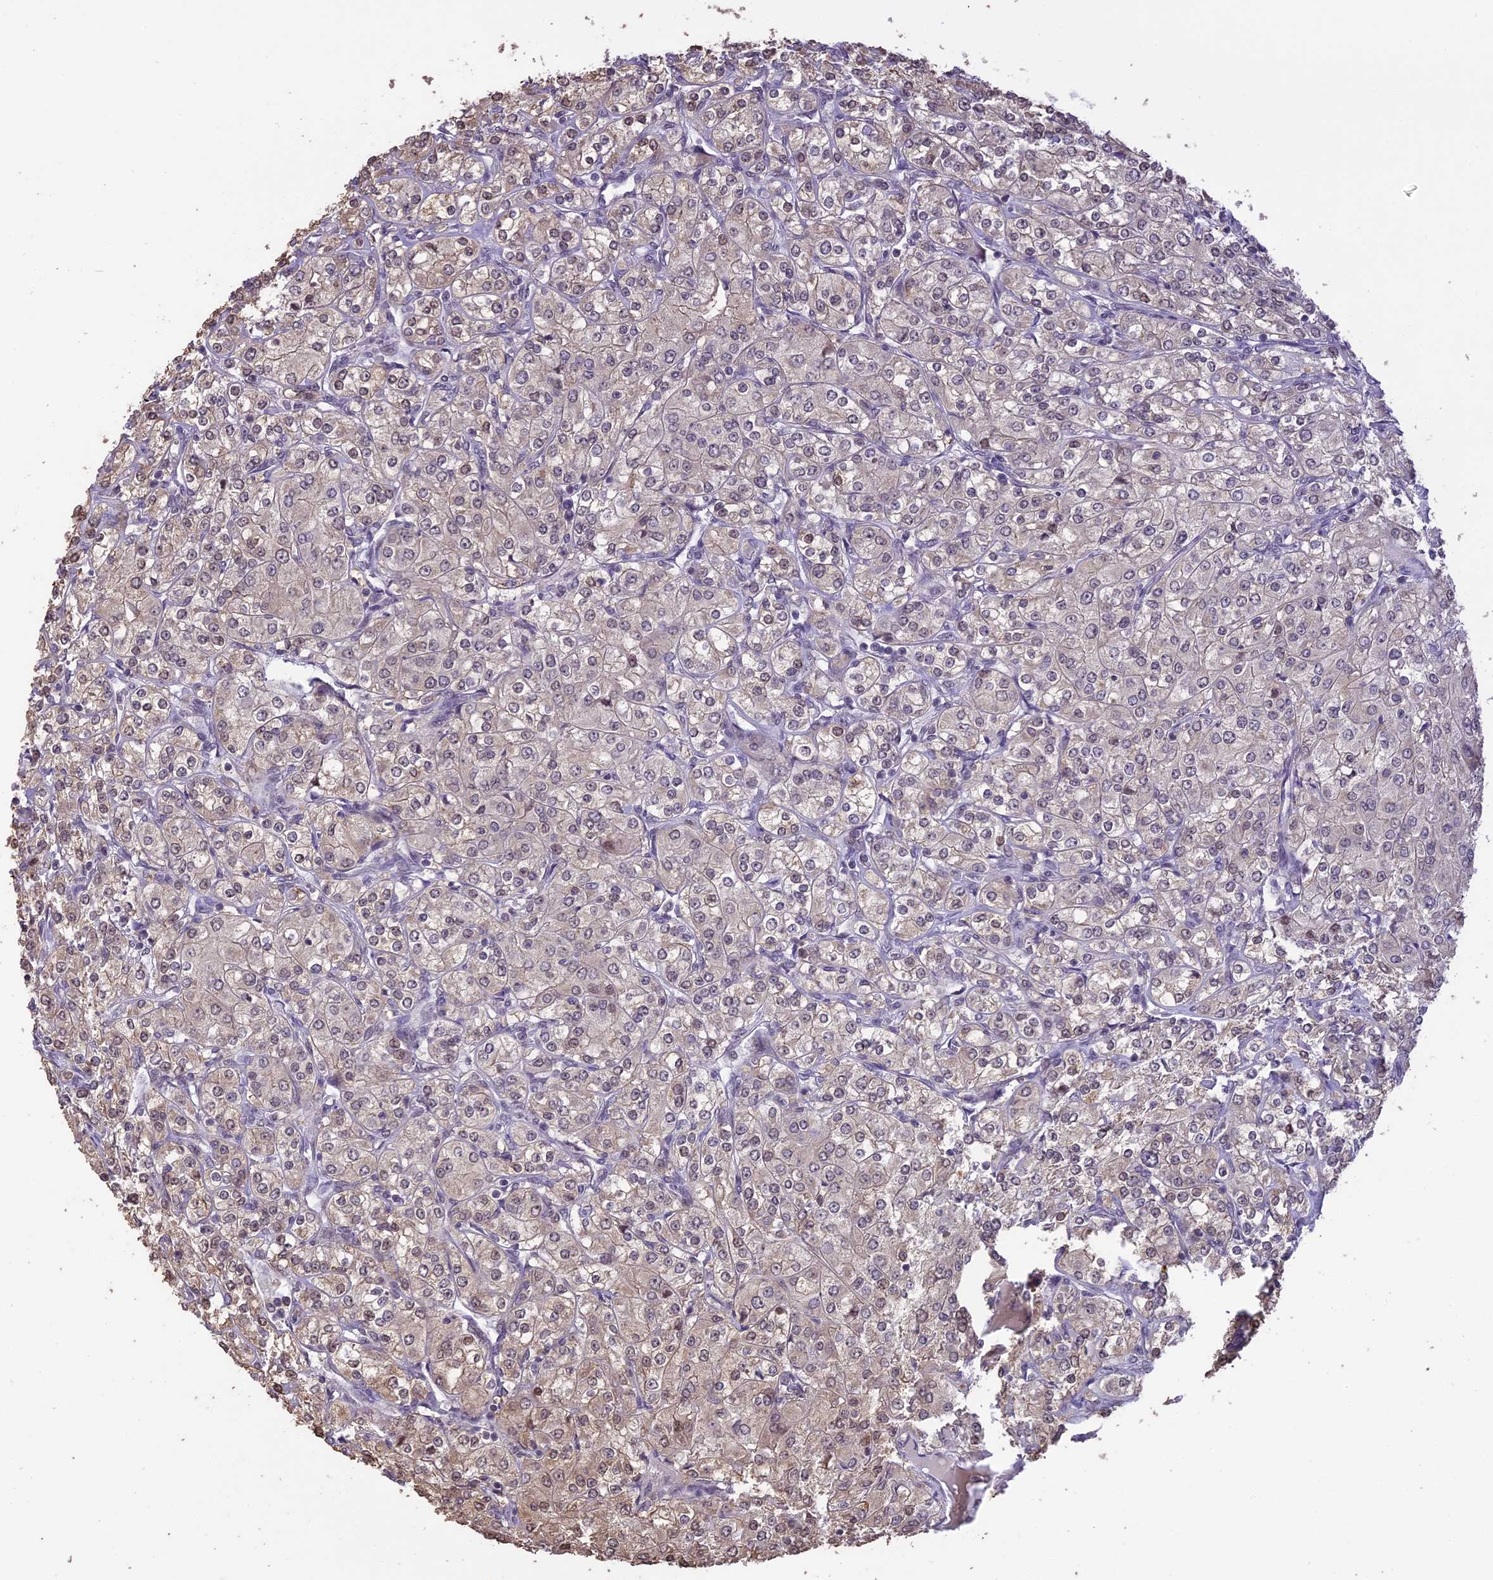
{"staining": {"intensity": "weak", "quantity": "25%-75%", "location": "cytoplasmic/membranous,nuclear"}, "tissue": "renal cancer", "cell_type": "Tumor cells", "image_type": "cancer", "snomed": [{"axis": "morphology", "description": "Adenocarcinoma, NOS"}, {"axis": "topography", "description": "Kidney"}], "caption": "Protein staining of renal cancer tissue shows weak cytoplasmic/membranous and nuclear expression in about 25%-75% of tumor cells.", "gene": "TIGD7", "patient": {"sex": "male", "age": 77}}